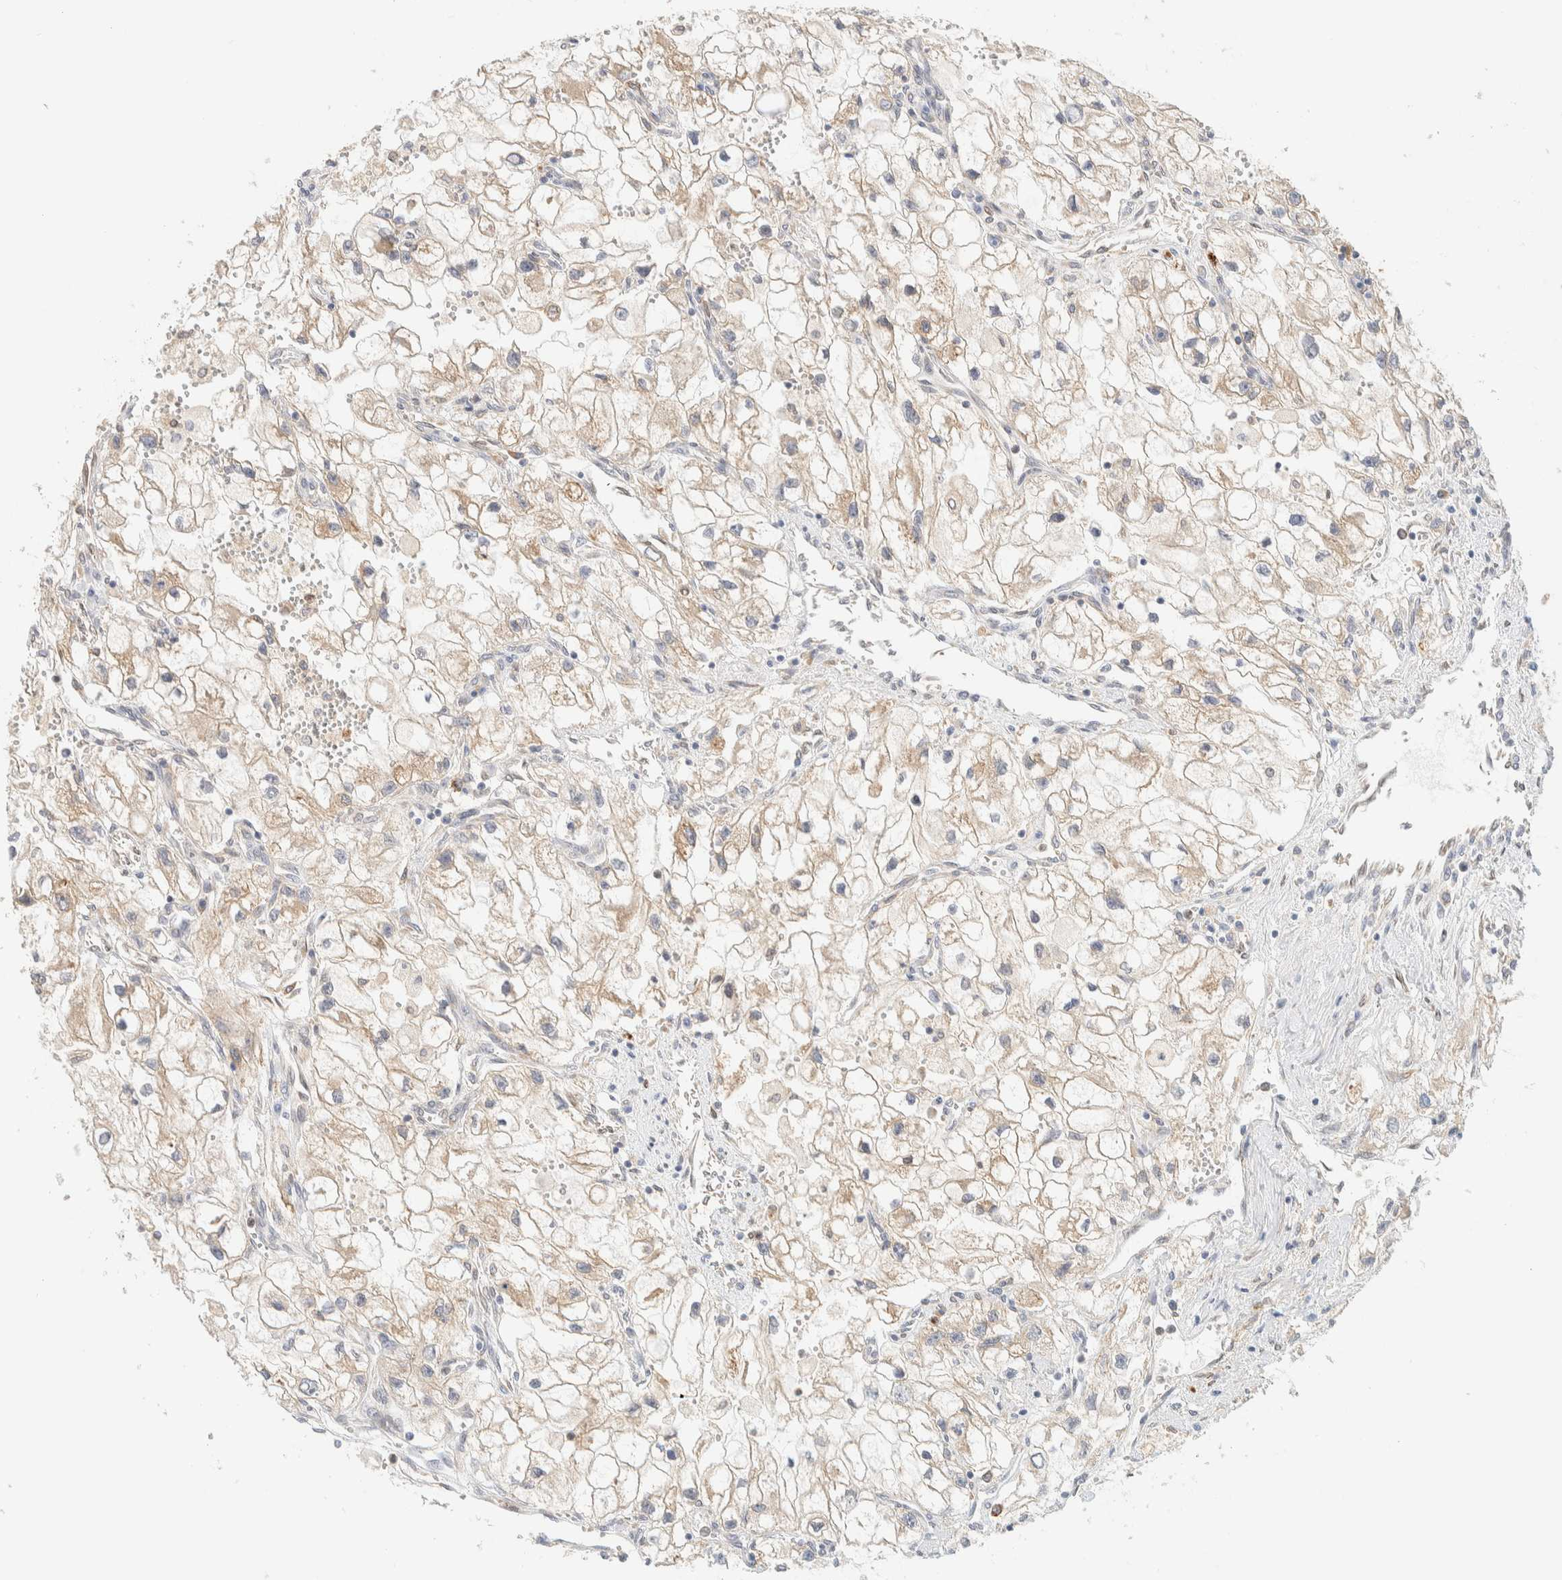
{"staining": {"intensity": "weak", "quantity": ">75%", "location": "cytoplasmic/membranous"}, "tissue": "renal cancer", "cell_type": "Tumor cells", "image_type": "cancer", "snomed": [{"axis": "morphology", "description": "Adenocarcinoma, NOS"}, {"axis": "topography", "description": "Kidney"}], "caption": "Renal adenocarcinoma stained for a protein displays weak cytoplasmic/membranous positivity in tumor cells.", "gene": "NT5C", "patient": {"sex": "female", "age": 70}}